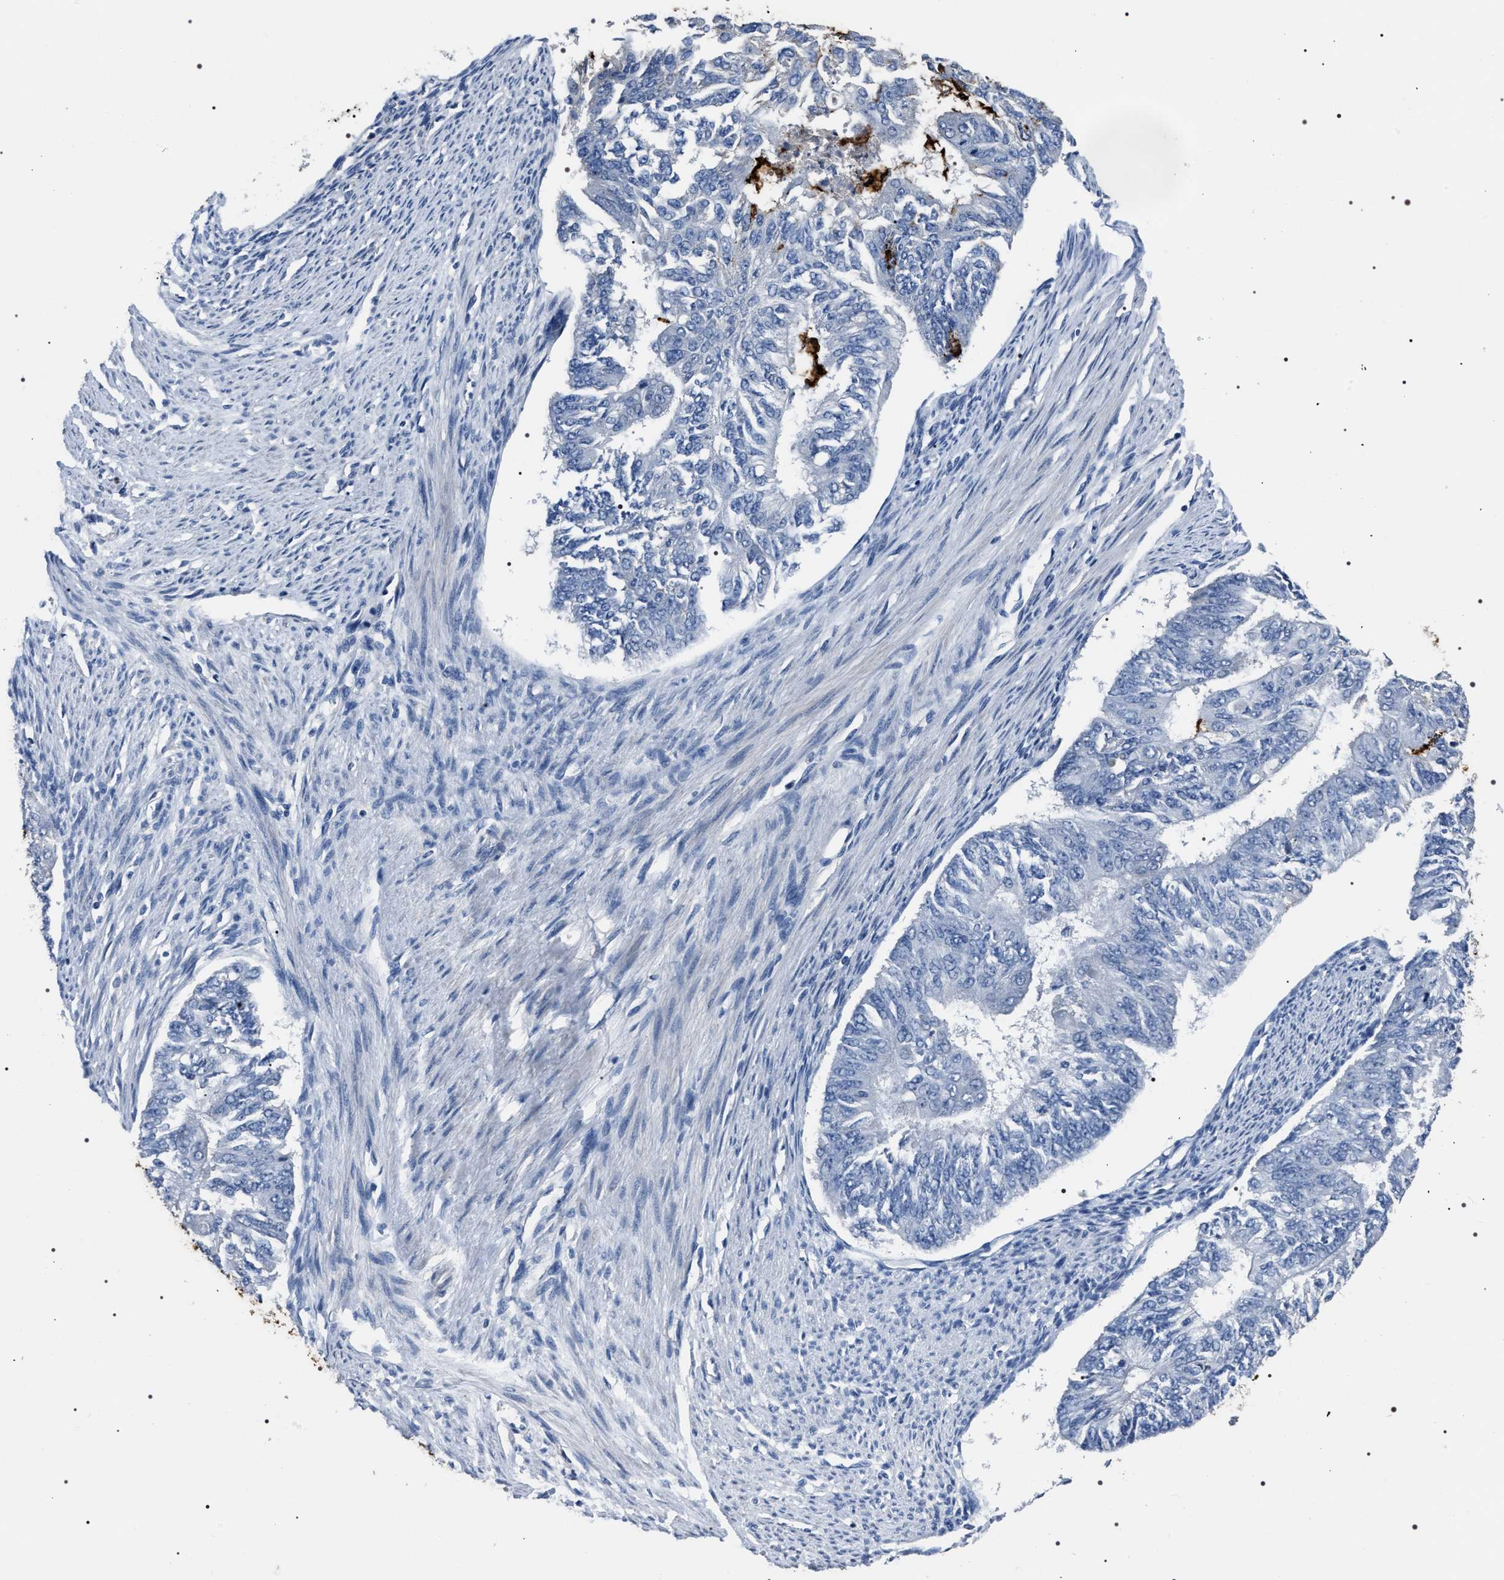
{"staining": {"intensity": "negative", "quantity": "none", "location": "none"}, "tissue": "endometrial cancer", "cell_type": "Tumor cells", "image_type": "cancer", "snomed": [{"axis": "morphology", "description": "Adenocarcinoma, NOS"}, {"axis": "topography", "description": "Endometrium"}], "caption": "Tumor cells show no significant positivity in adenocarcinoma (endometrial).", "gene": "TRIM54", "patient": {"sex": "female", "age": 32}}